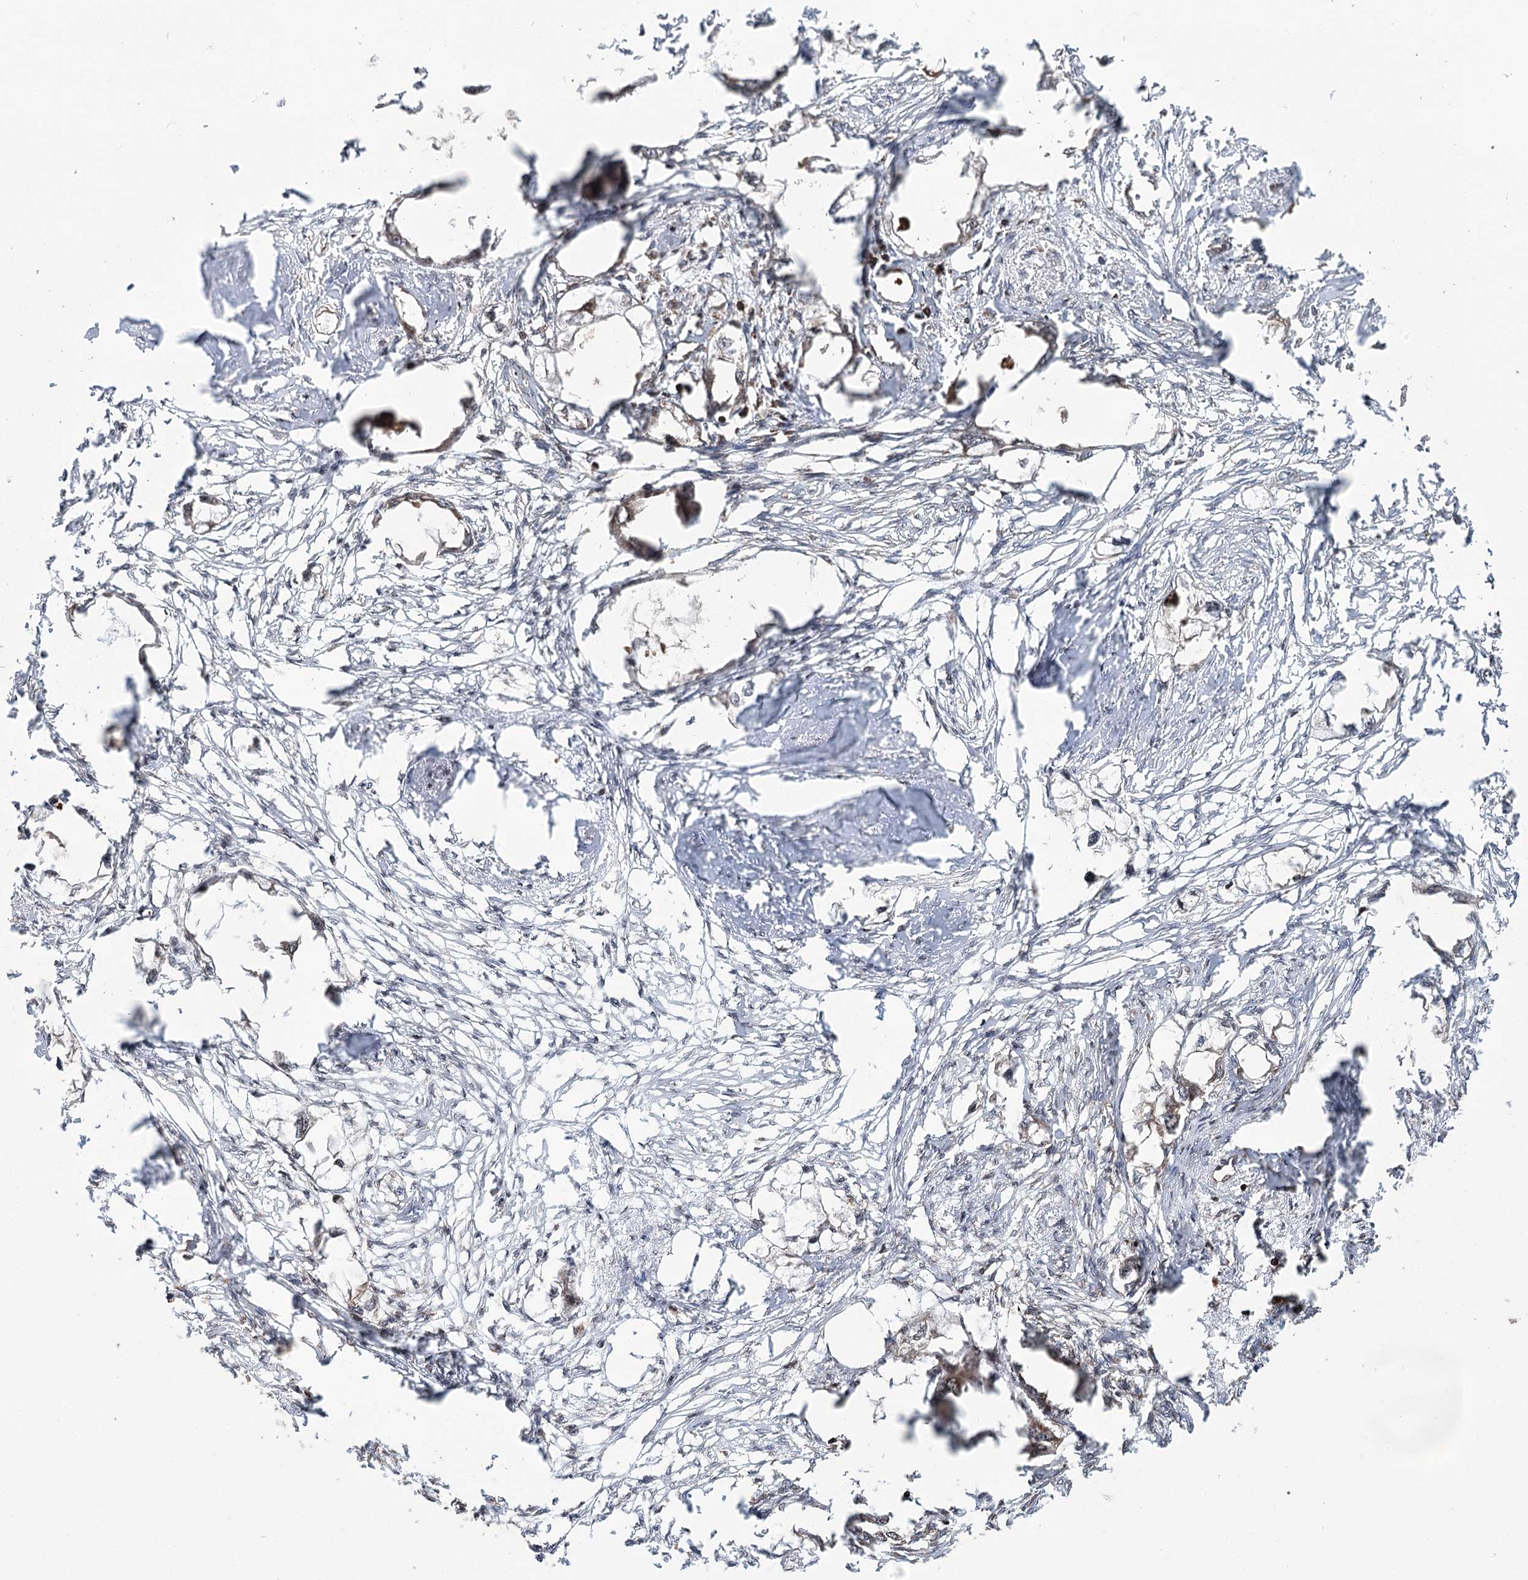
{"staining": {"intensity": "weak", "quantity": ">75%", "location": "cytoplasmic/membranous"}, "tissue": "endometrial cancer", "cell_type": "Tumor cells", "image_type": "cancer", "snomed": [{"axis": "morphology", "description": "Adenocarcinoma, NOS"}, {"axis": "morphology", "description": "Adenocarcinoma, metastatic, NOS"}, {"axis": "topography", "description": "Adipose tissue"}, {"axis": "topography", "description": "Endometrium"}], "caption": "Endometrial metastatic adenocarcinoma tissue exhibits weak cytoplasmic/membranous staining in about >75% of tumor cells, visualized by immunohistochemistry. Using DAB (3,3'-diaminobenzidine) (brown) and hematoxylin (blue) stains, captured at high magnification using brightfield microscopy.", "gene": "STEEP1", "patient": {"sex": "female", "age": 67}}